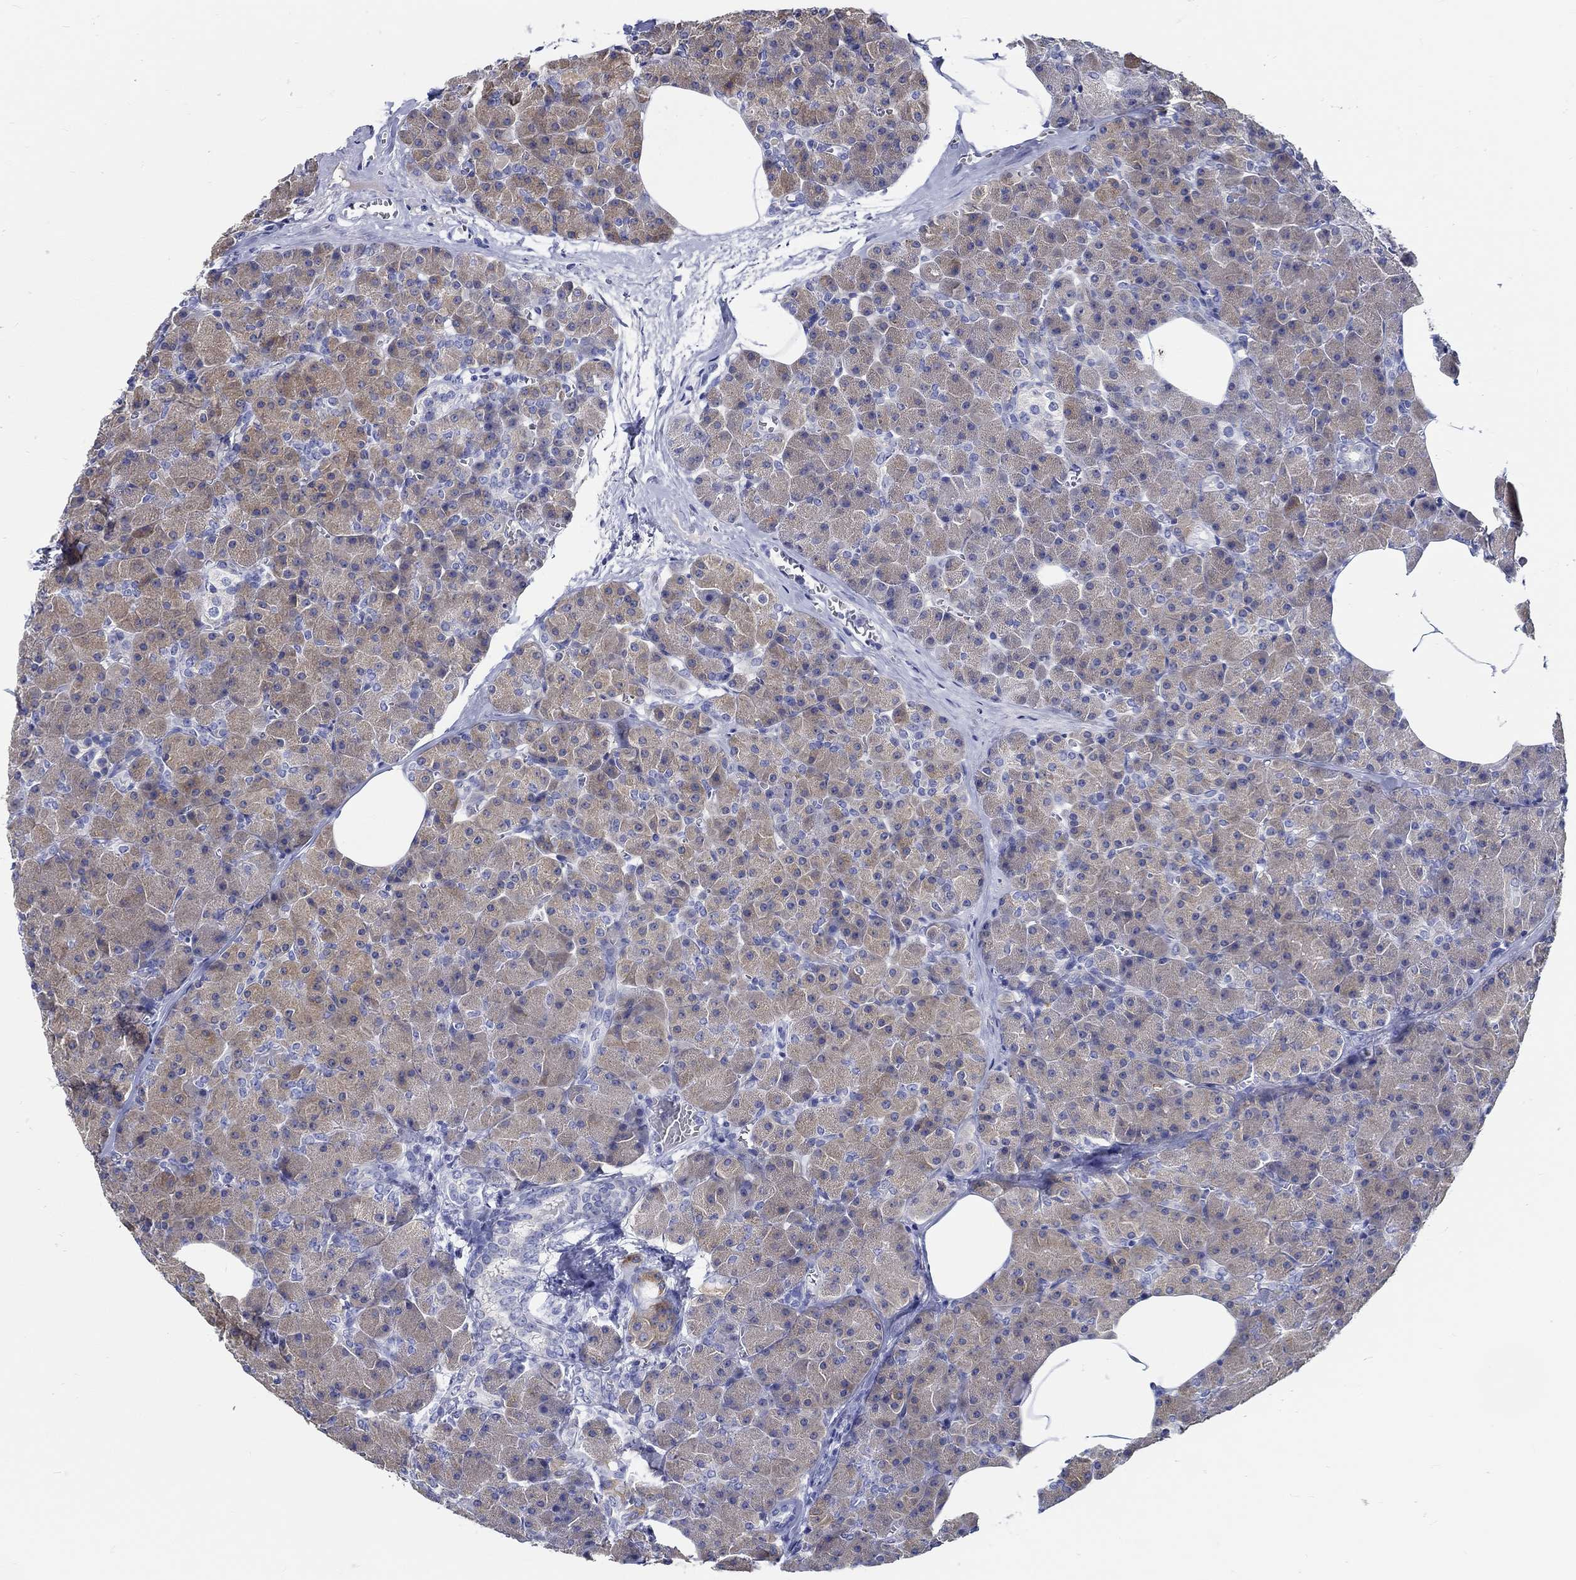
{"staining": {"intensity": "weak", "quantity": "25%-75%", "location": "cytoplasmic/membranous"}, "tissue": "pancreas", "cell_type": "Exocrine glandular cells", "image_type": "normal", "snomed": [{"axis": "morphology", "description": "Normal tissue, NOS"}, {"axis": "topography", "description": "Pancreas"}], "caption": "Brown immunohistochemical staining in unremarkable pancreas reveals weak cytoplasmic/membranous positivity in about 25%-75% of exocrine glandular cells.", "gene": "FBXO2", "patient": {"sex": "female", "age": 45}}